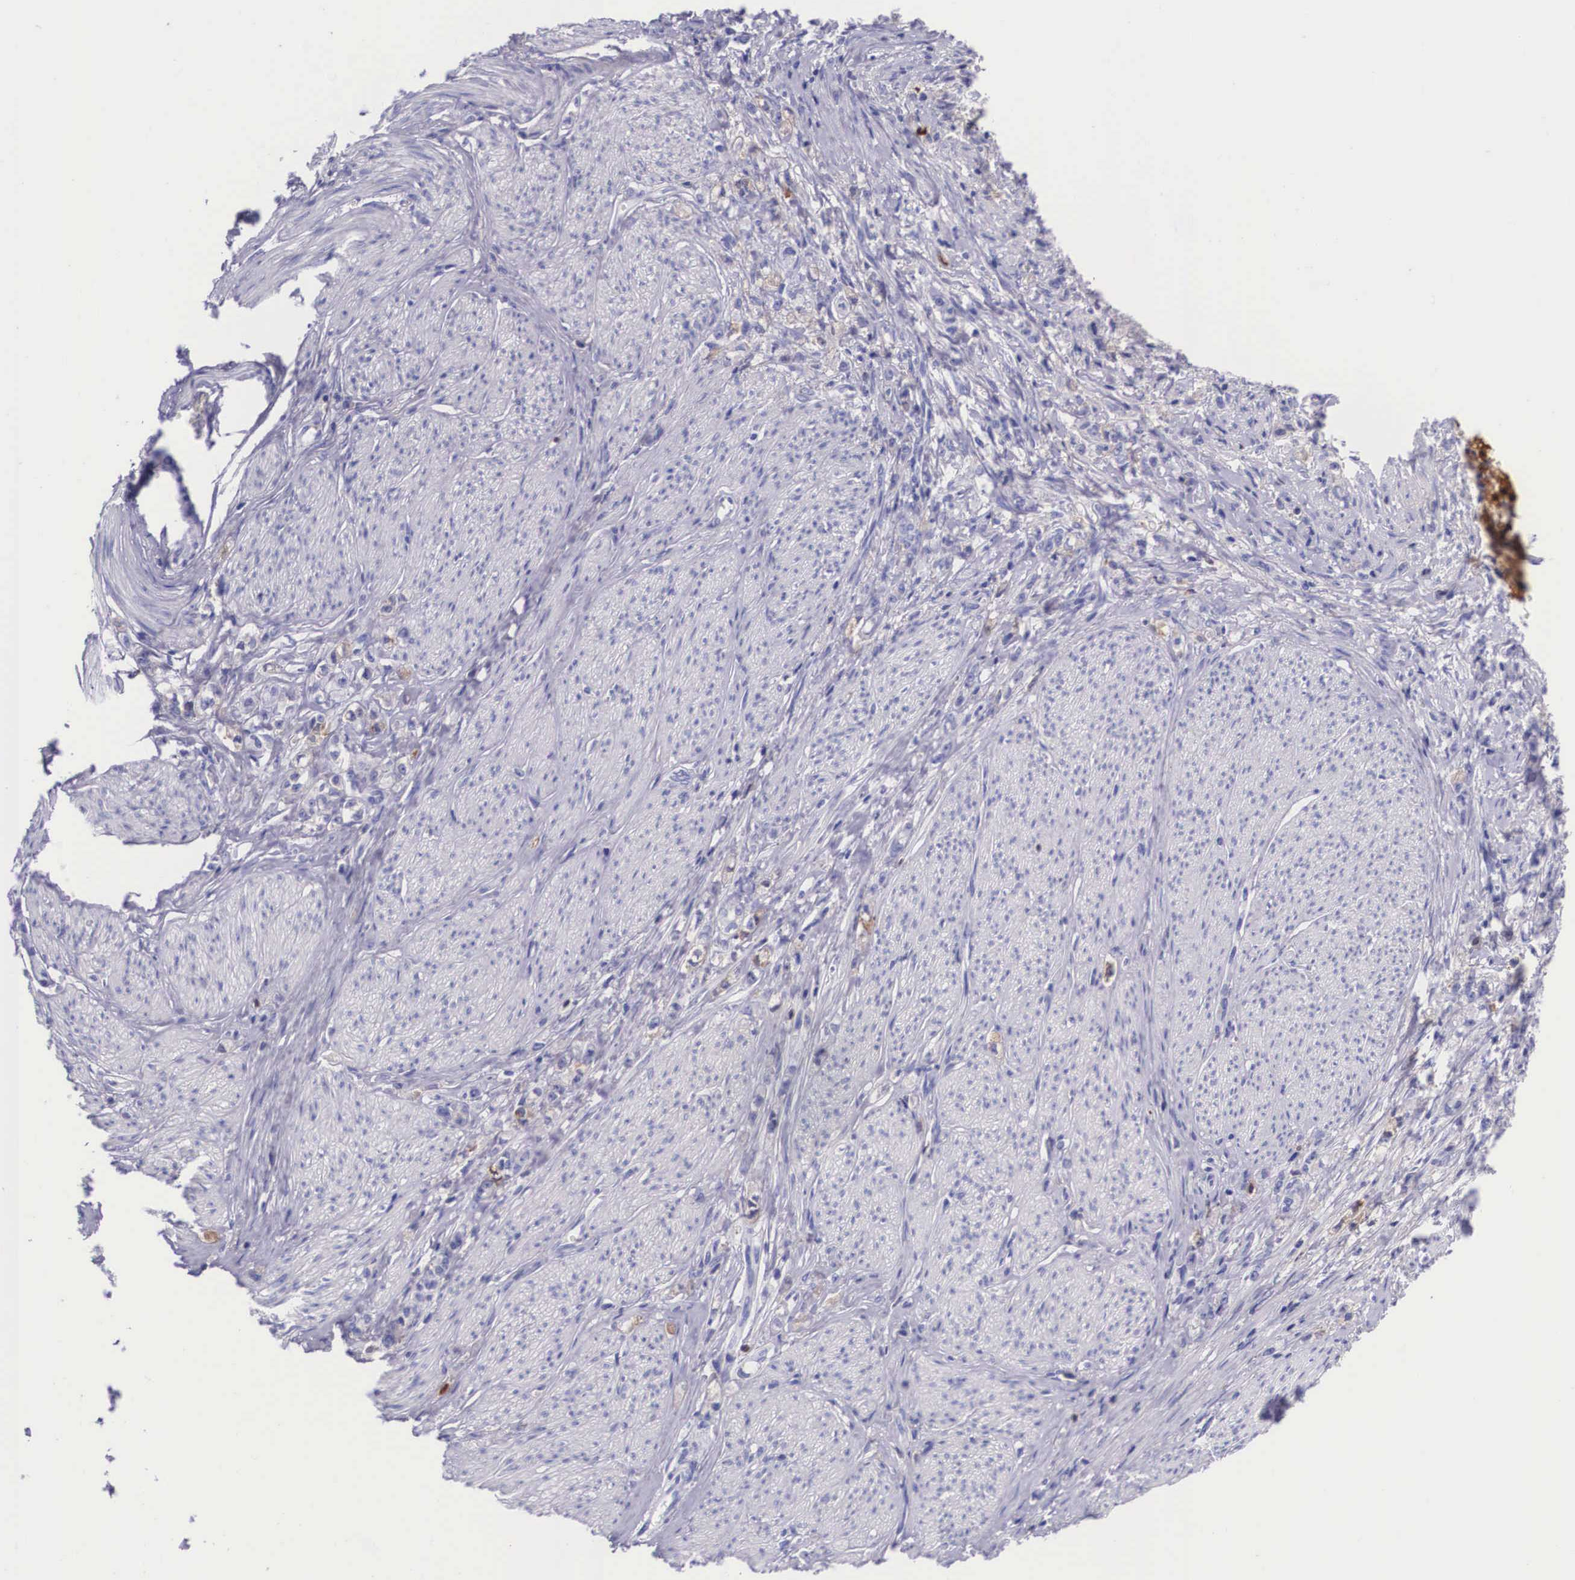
{"staining": {"intensity": "negative", "quantity": "none", "location": "none"}, "tissue": "stomach cancer", "cell_type": "Tumor cells", "image_type": "cancer", "snomed": [{"axis": "morphology", "description": "Adenocarcinoma, NOS"}, {"axis": "topography", "description": "Stomach"}], "caption": "There is no significant positivity in tumor cells of adenocarcinoma (stomach).", "gene": "PLG", "patient": {"sex": "male", "age": 72}}